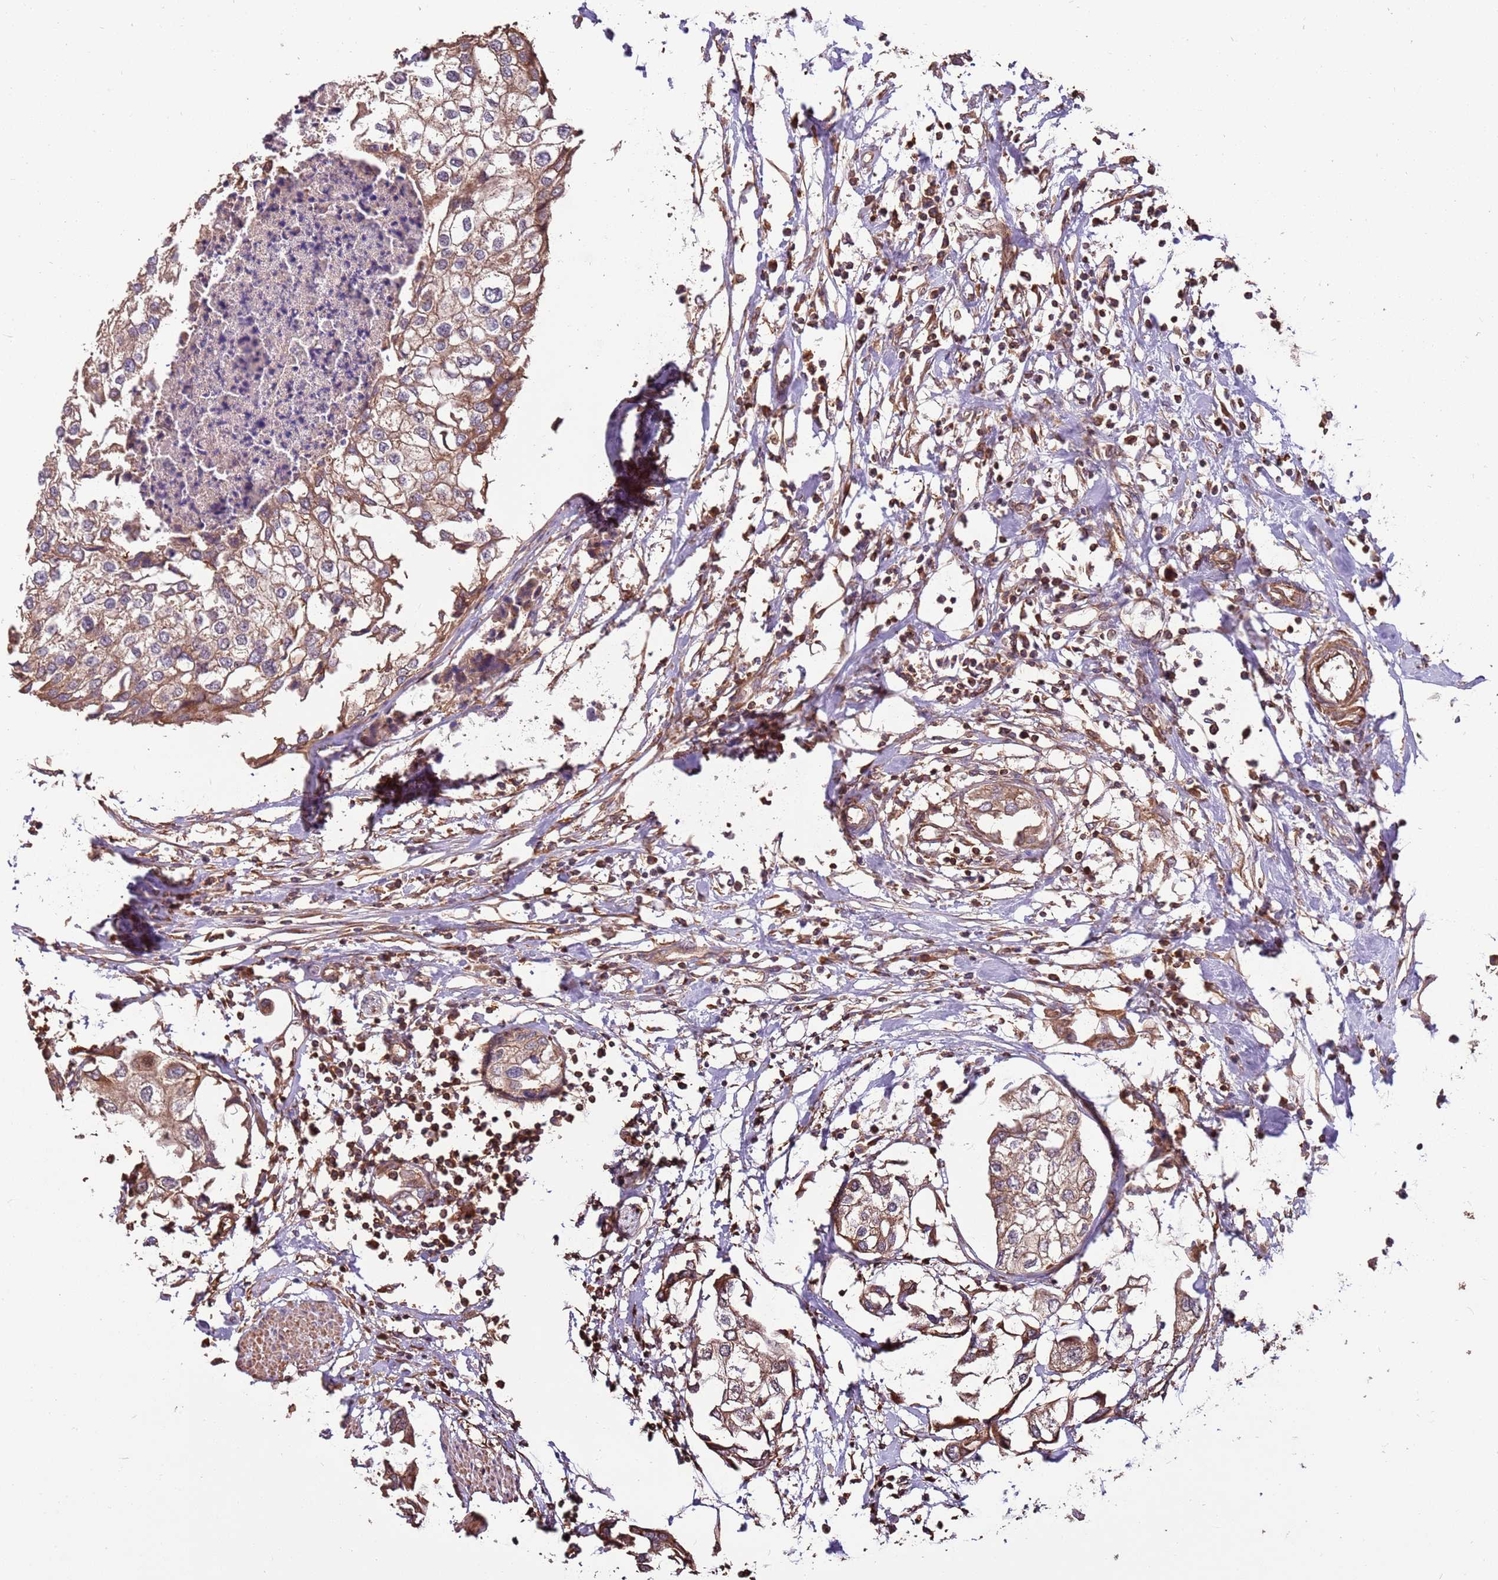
{"staining": {"intensity": "weak", "quantity": ">75%", "location": "cytoplasmic/membranous"}, "tissue": "urothelial cancer", "cell_type": "Tumor cells", "image_type": "cancer", "snomed": [{"axis": "morphology", "description": "Urothelial carcinoma, High grade"}, {"axis": "topography", "description": "Urinary bladder"}], "caption": "Immunohistochemistry (IHC) photomicrograph of neoplastic tissue: human urothelial carcinoma (high-grade) stained using IHC displays low levels of weak protein expression localized specifically in the cytoplasmic/membranous of tumor cells, appearing as a cytoplasmic/membranous brown color.", "gene": "ACVR2A", "patient": {"sex": "male", "age": 64}}